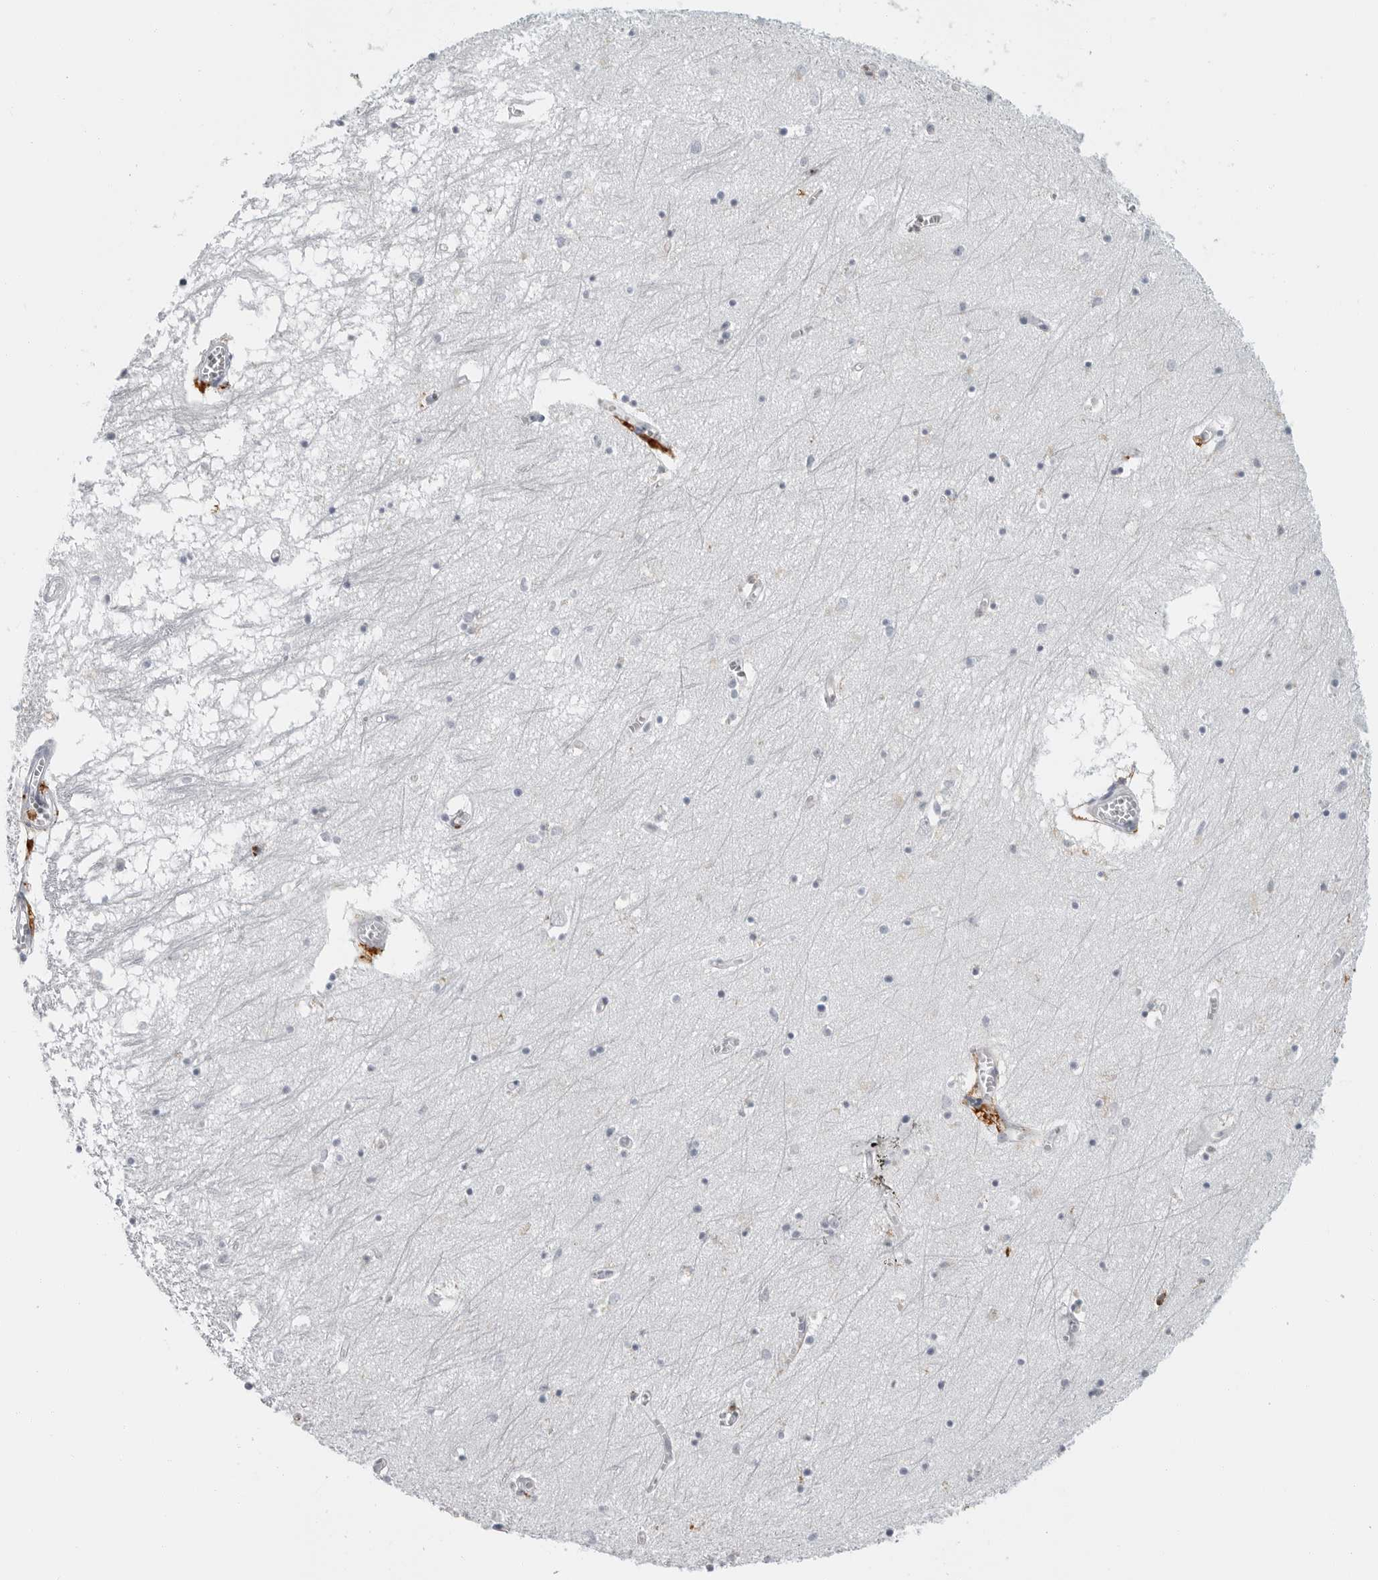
{"staining": {"intensity": "negative", "quantity": "none", "location": "none"}, "tissue": "hippocampus", "cell_type": "Glial cells", "image_type": "normal", "snomed": [{"axis": "morphology", "description": "Normal tissue, NOS"}, {"axis": "topography", "description": "Hippocampus"}], "caption": "IHC of normal human hippocampus displays no positivity in glial cells. Brightfield microscopy of IHC stained with DAB (3,3'-diaminobenzidine) (brown) and hematoxylin (blue), captured at high magnification.", "gene": "IFI30", "patient": {"sex": "male", "age": 70}}